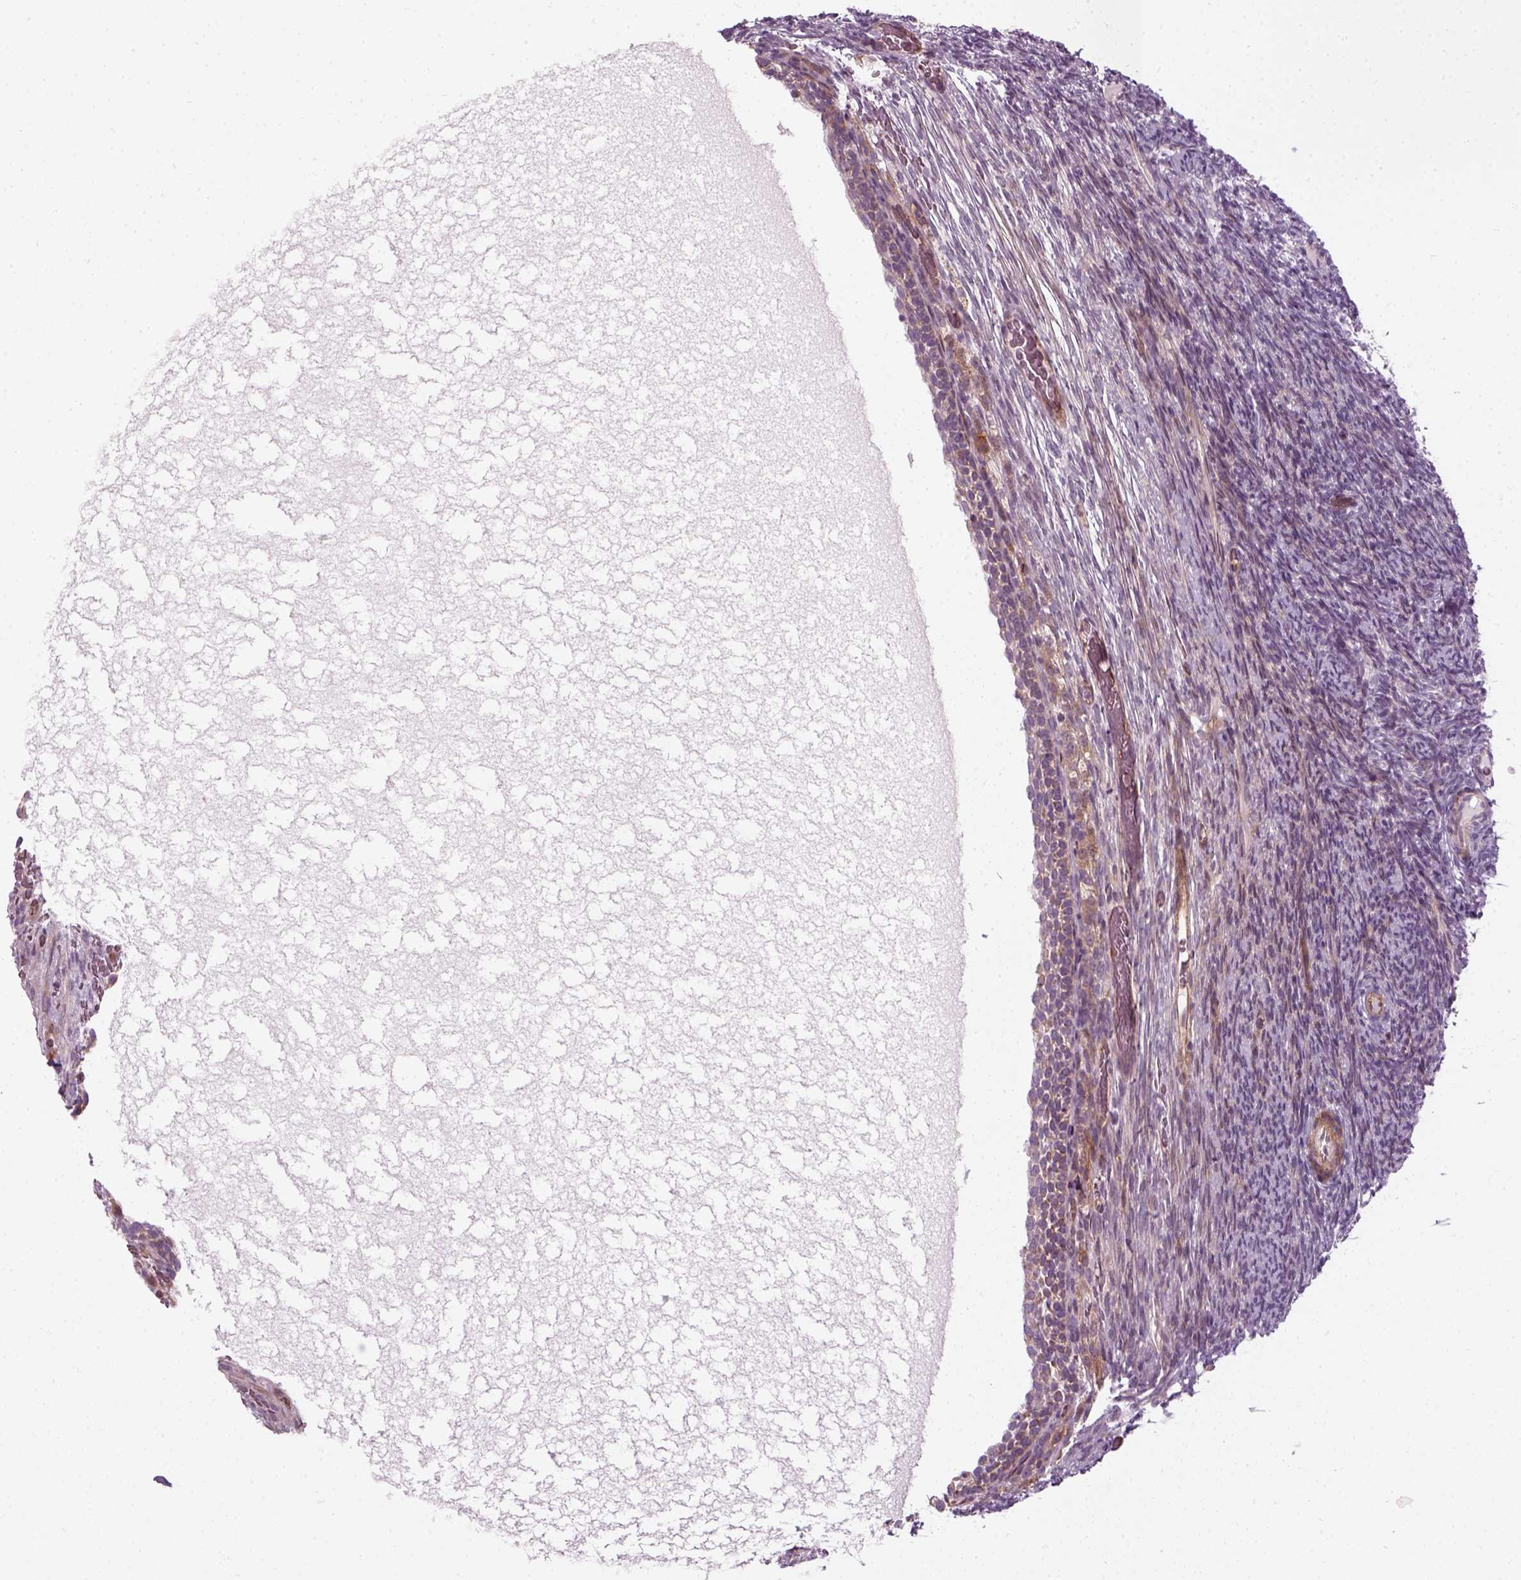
{"staining": {"intensity": "negative", "quantity": "none", "location": "none"}, "tissue": "ovary", "cell_type": "Follicle cells", "image_type": "normal", "snomed": [{"axis": "morphology", "description": "Normal tissue, NOS"}, {"axis": "topography", "description": "Ovary"}], "caption": "Follicle cells show no significant protein expression in unremarkable ovary. (DAB (3,3'-diaminobenzidine) IHC visualized using brightfield microscopy, high magnification).", "gene": "DNASE1L1", "patient": {"sex": "female", "age": 34}}